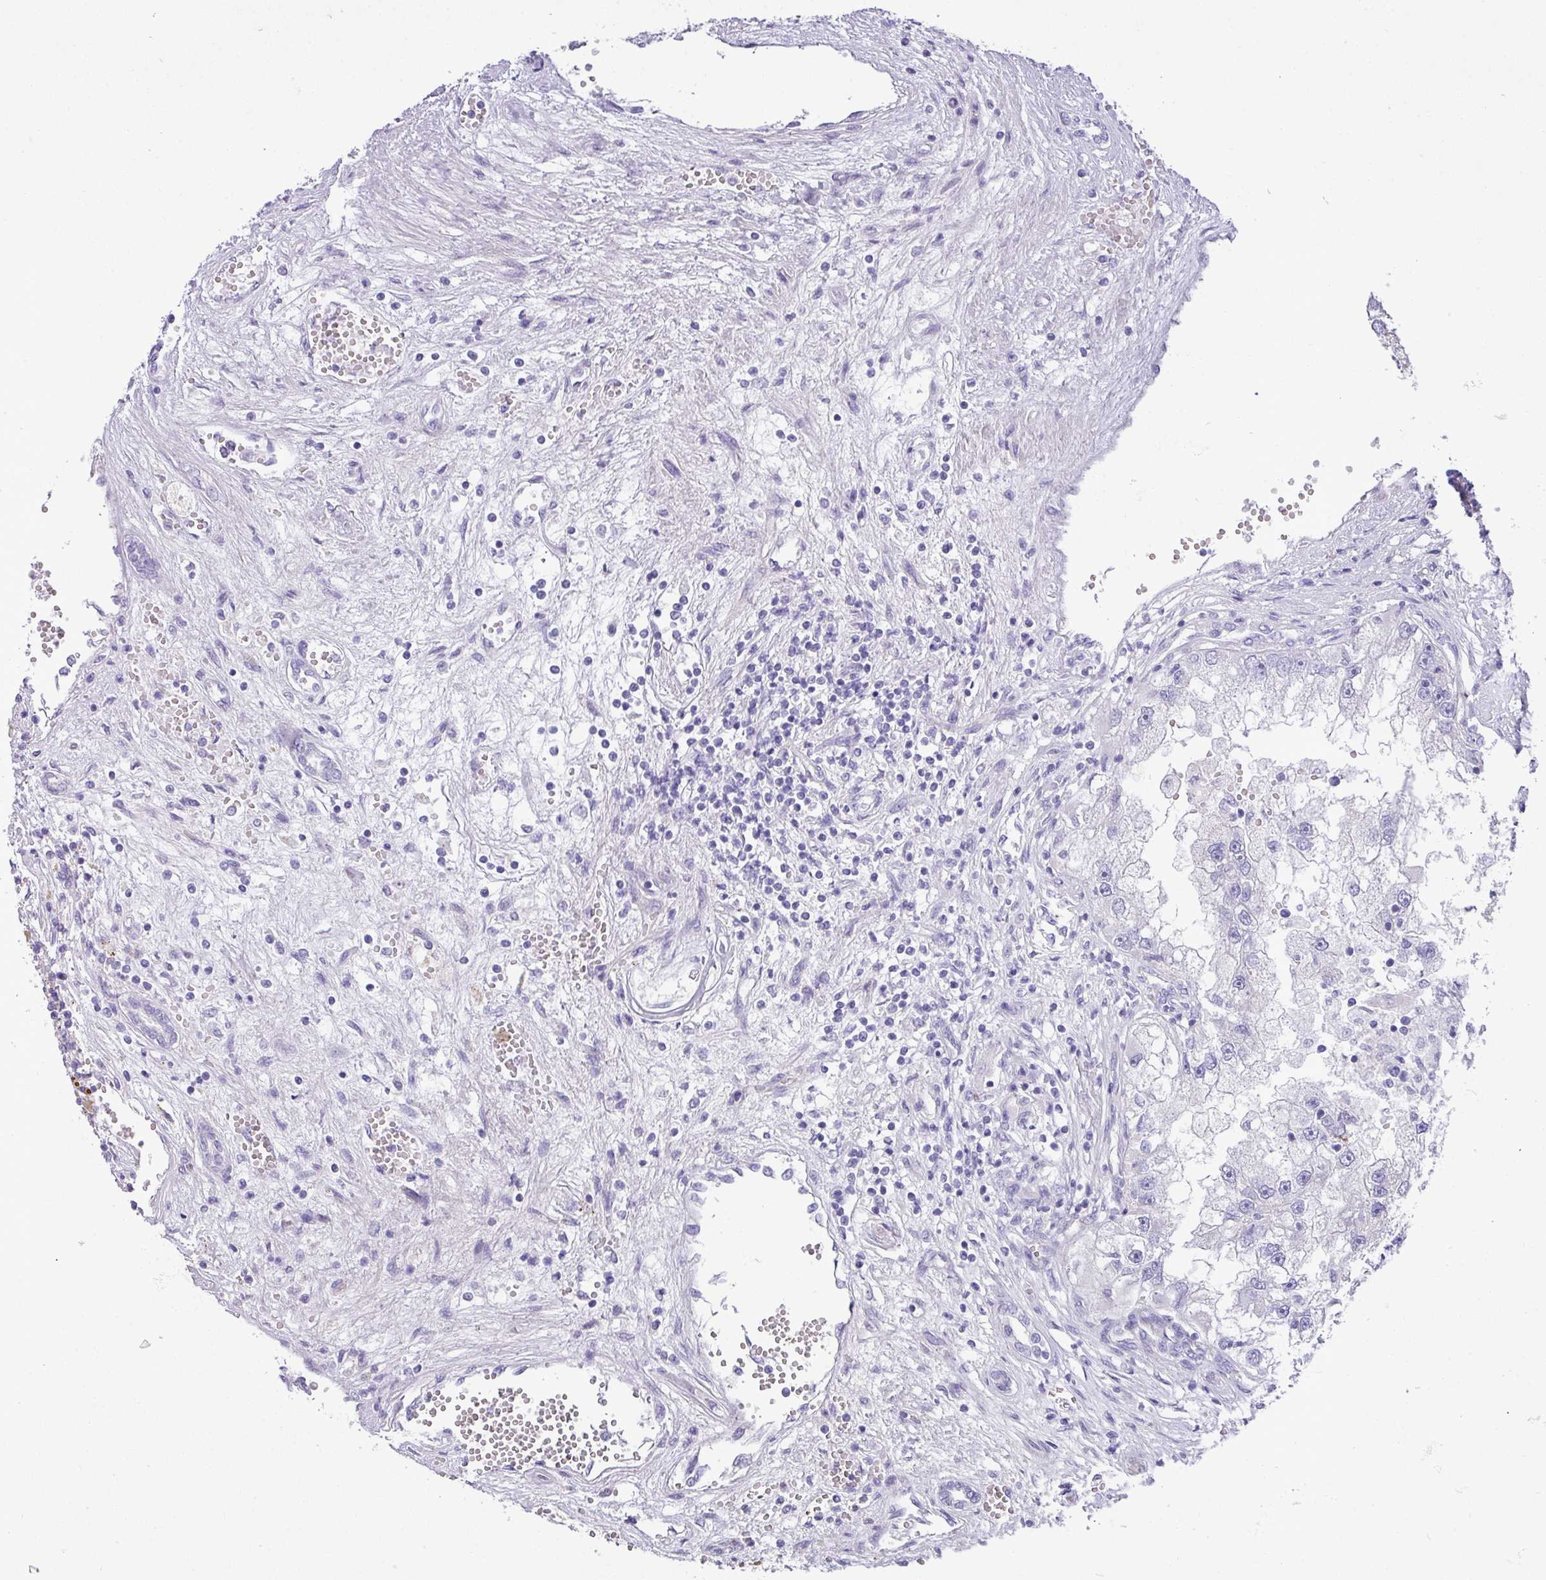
{"staining": {"intensity": "negative", "quantity": "none", "location": "none"}, "tissue": "renal cancer", "cell_type": "Tumor cells", "image_type": "cancer", "snomed": [{"axis": "morphology", "description": "Adenocarcinoma, NOS"}, {"axis": "topography", "description": "Kidney"}], "caption": "Renal cancer was stained to show a protein in brown. There is no significant positivity in tumor cells.", "gene": "KIRREL3", "patient": {"sex": "male", "age": 63}}